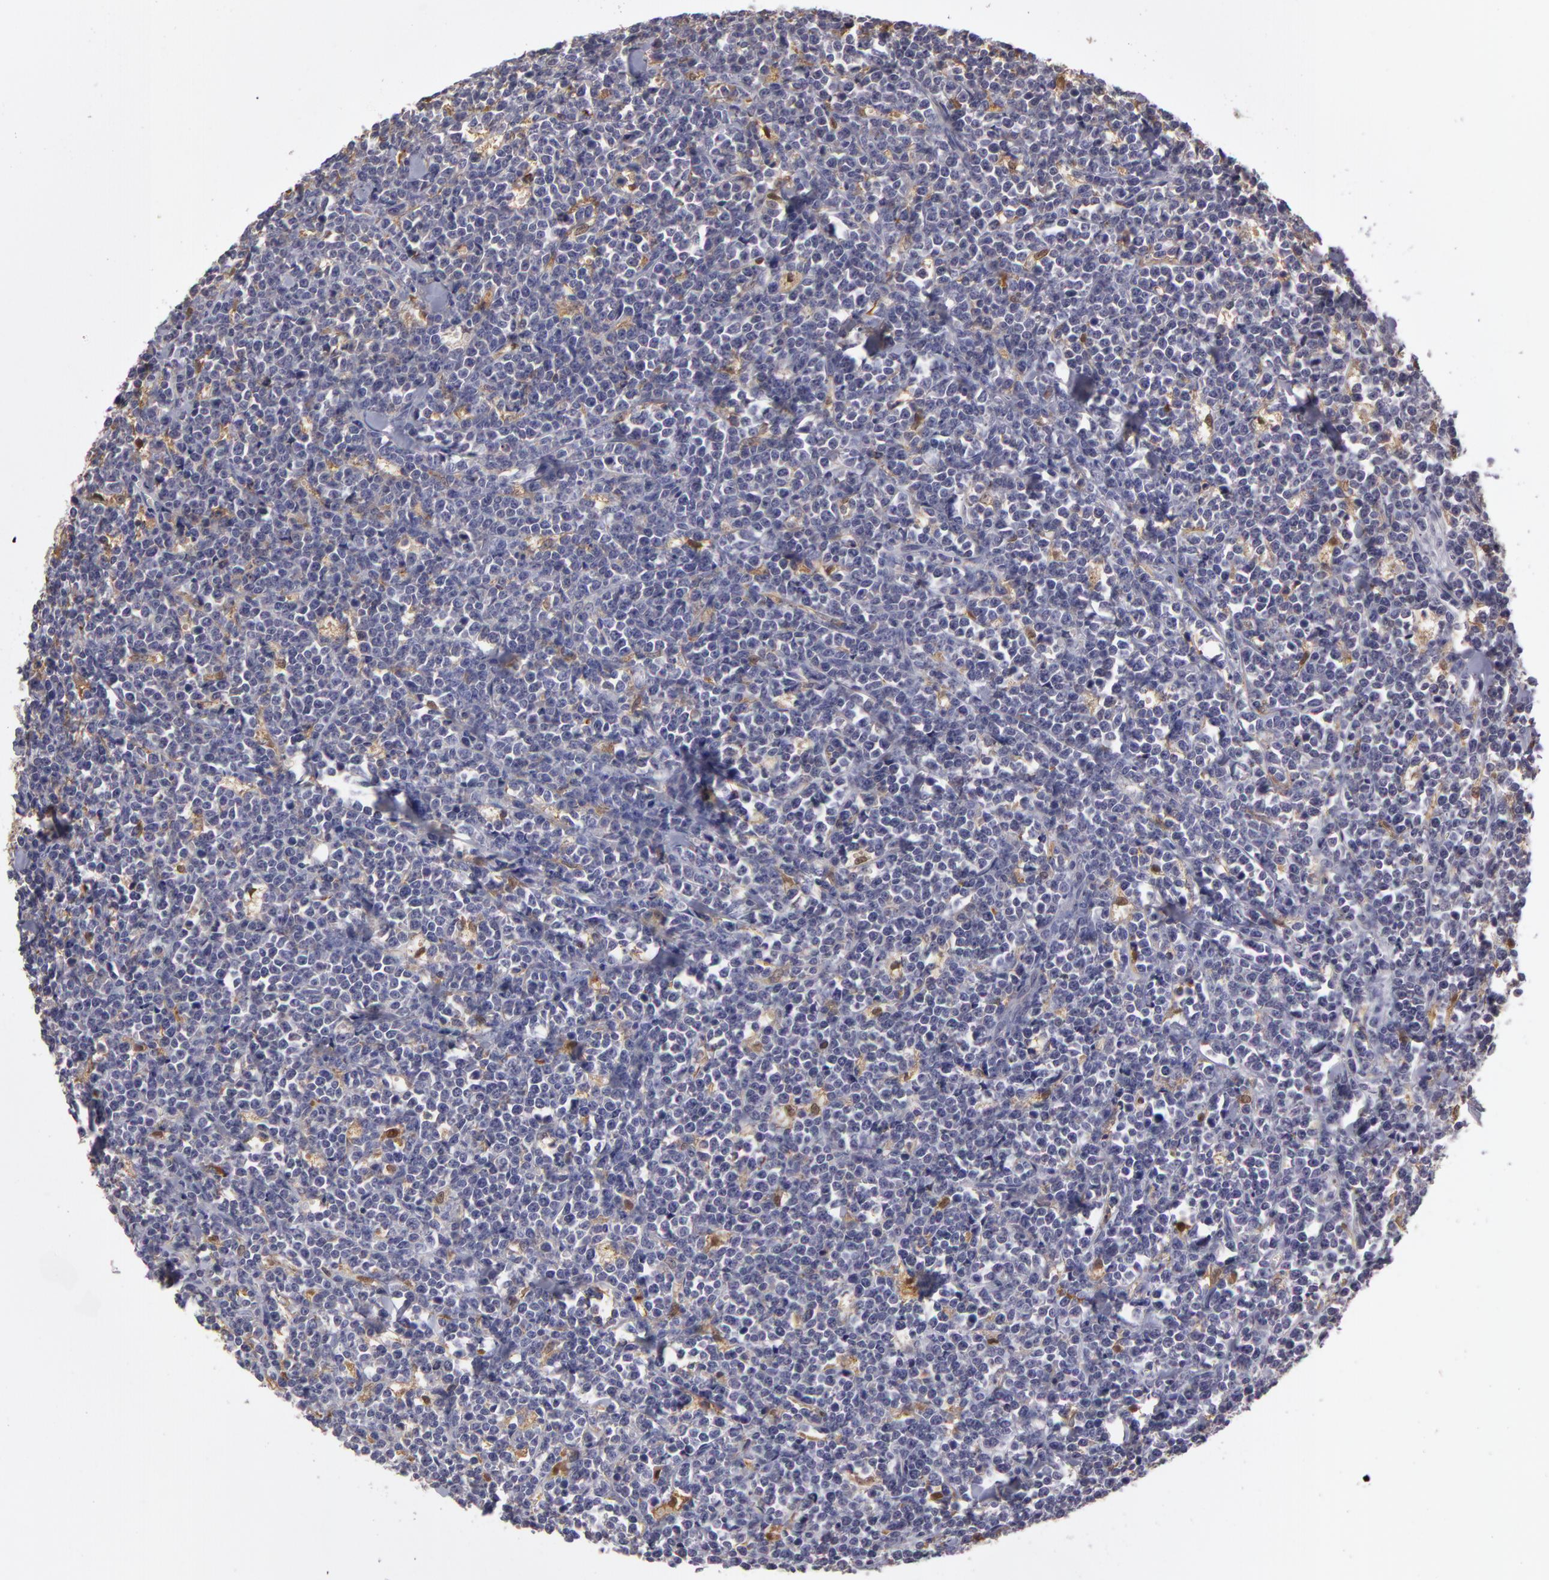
{"staining": {"intensity": "negative", "quantity": "none", "location": "none"}, "tissue": "lymphoma", "cell_type": "Tumor cells", "image_type": "cancer", "snomed": [{"axis": "morphology", "description": "Malignant lymphoma, non-Hodgkin's type, High grade"}, {"axis": "topography", "description": "Small intestine"}, {"axis": "topography", "description": "Colon"}], "caption": "This is a photomicrograph of immunohistochemistry (IHC) staining of malignant lymphoma, non-Hodgkin's type (high-grade), which shows no staining in tumor cells.", "gene": "GNPDA1", "patient": {"sex": "male", "age": 8}}